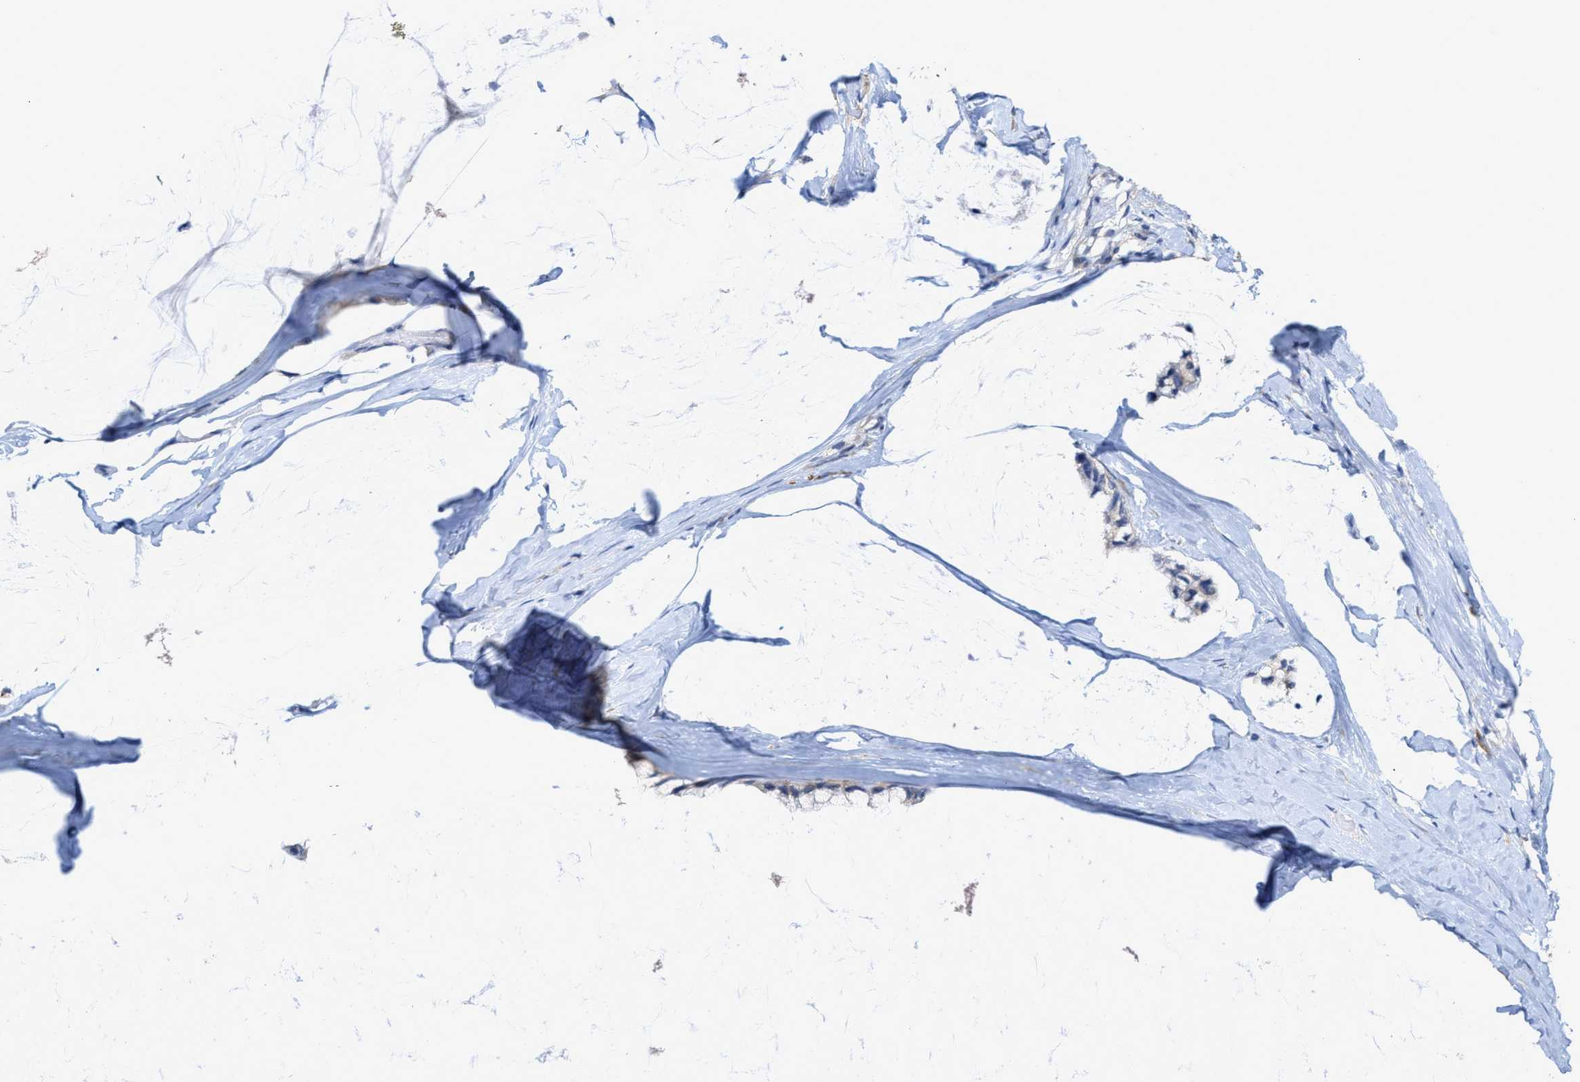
{"staining": {"intensity": "negative", "quantity": "none", "location": "none"}, "tissue": "ovarian cancer", "cell_type": "Tumor cells", "image_type": "cancer", "snomed": [{"axis": "morphology", "description": "Cystadenocarcinoma, mucinous, NOS"}, {"axis": "topography", "description": "Ovary"}], "caption": "High magnification brightfield microscopy of ovarian cancer stained with DAB (brown) and counterstained with hematoxylin (blue): tumor cells show no significant expression.", "gene": "RYR2", "patient": {"sex": "female", "age": 39}}